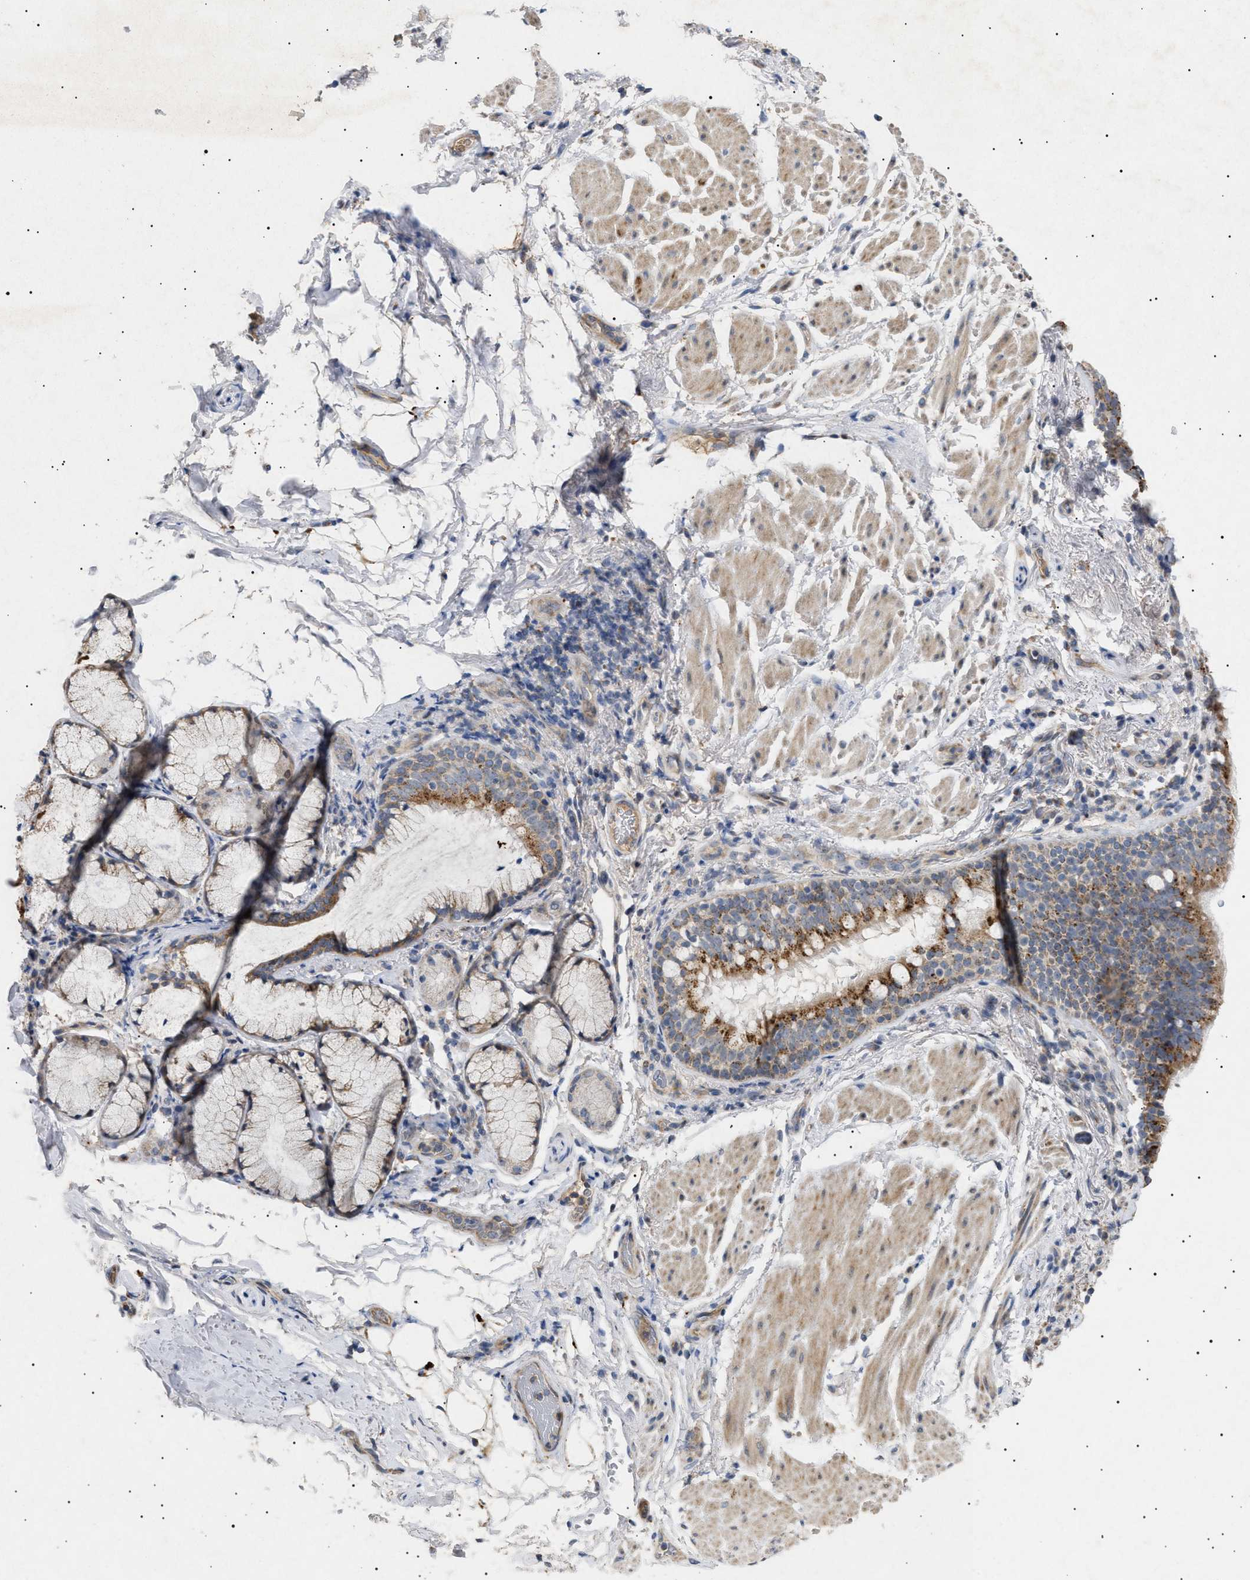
{"staining": {"intensity": "strong", "quantity": ">75%", "location": "cytoplasmic/membranous"}, "tissue": "bronchus", "cell_type": "Respiratory epithelial cells", "image_type": "normal", "snomed": [{"axis": "morphology", "description": "Normal tissue, NOS"}, {"axis": "morphology", "description": "Inflammation, NOS"}, {"axis": "topography", "description": "Cartilage tissue"}, {"axis": "topography", "description": "Bronchus"}], "caption": "An image of human bronchus stained for a protein reveals strong cytoplasmic/membranous brown staining in respiratory epithelial cells. (DAB IHC with brightfield microscopy, high magnification).", "gene": "SIRT5", "patient": {"sex": "male", "age": 77}}